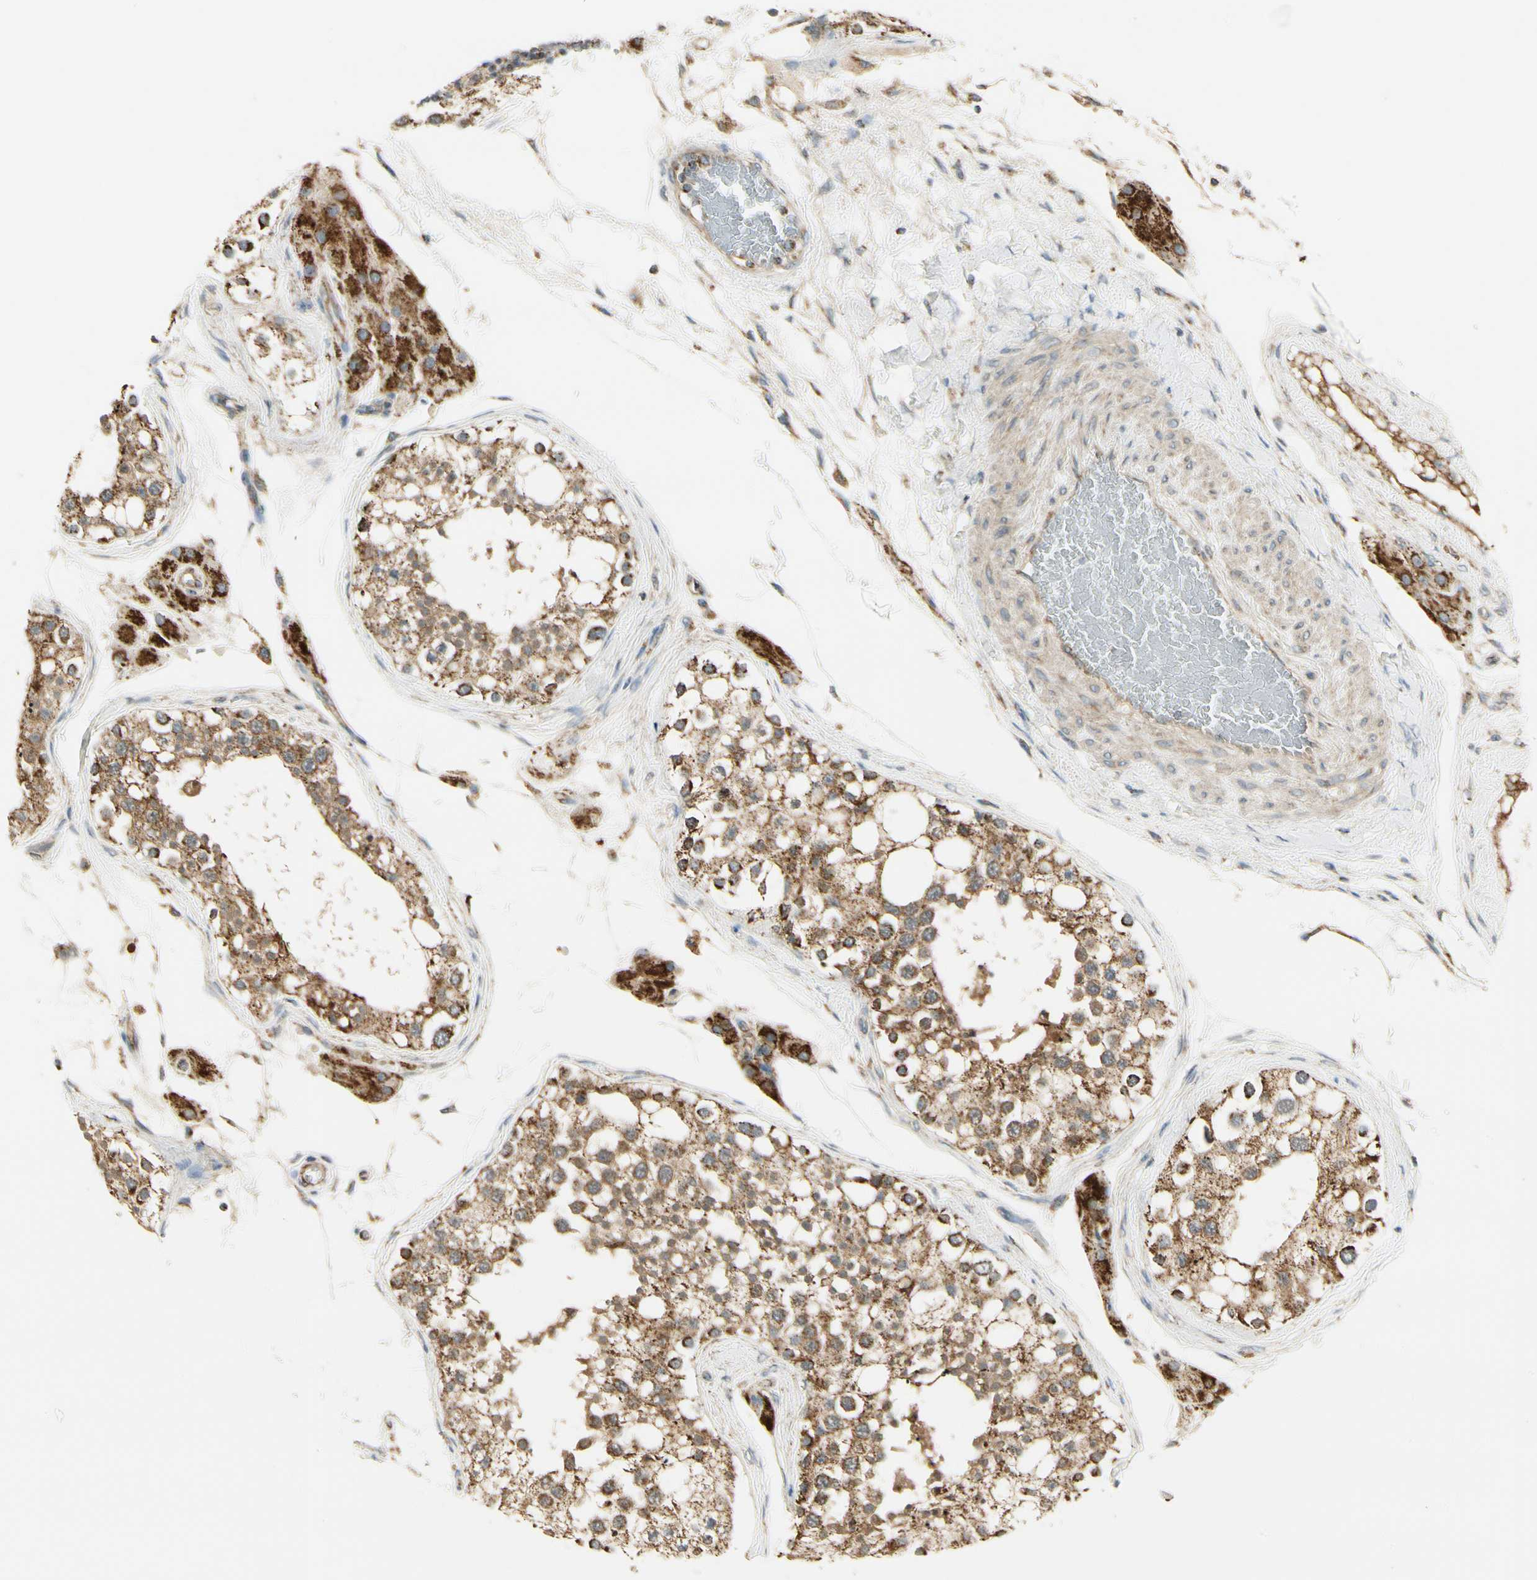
{"staining": {"intensity": "moderate", "quantity": ">75%", "location": "cytoplasmic/membranous"}, "tissue": "testis", "cell_type": "Cells in seminiferous ducts", "image_type": "normal", "snomed": [{"axis": "morphology", "description": "Normal tissue, NOS"}, {"axis": "topography", "description": "Testis"}], "caption": "Immunohistochemistry (DAB (3,3'-diaminobenzidine)) staining of normal human testis exhibits moderate cytoplasmic/membranous protein positivity in approximately >75% of cells in seminiferous ducts.", "gene": "EPHB3", "patient": {"sex": "male", "age": 68}}